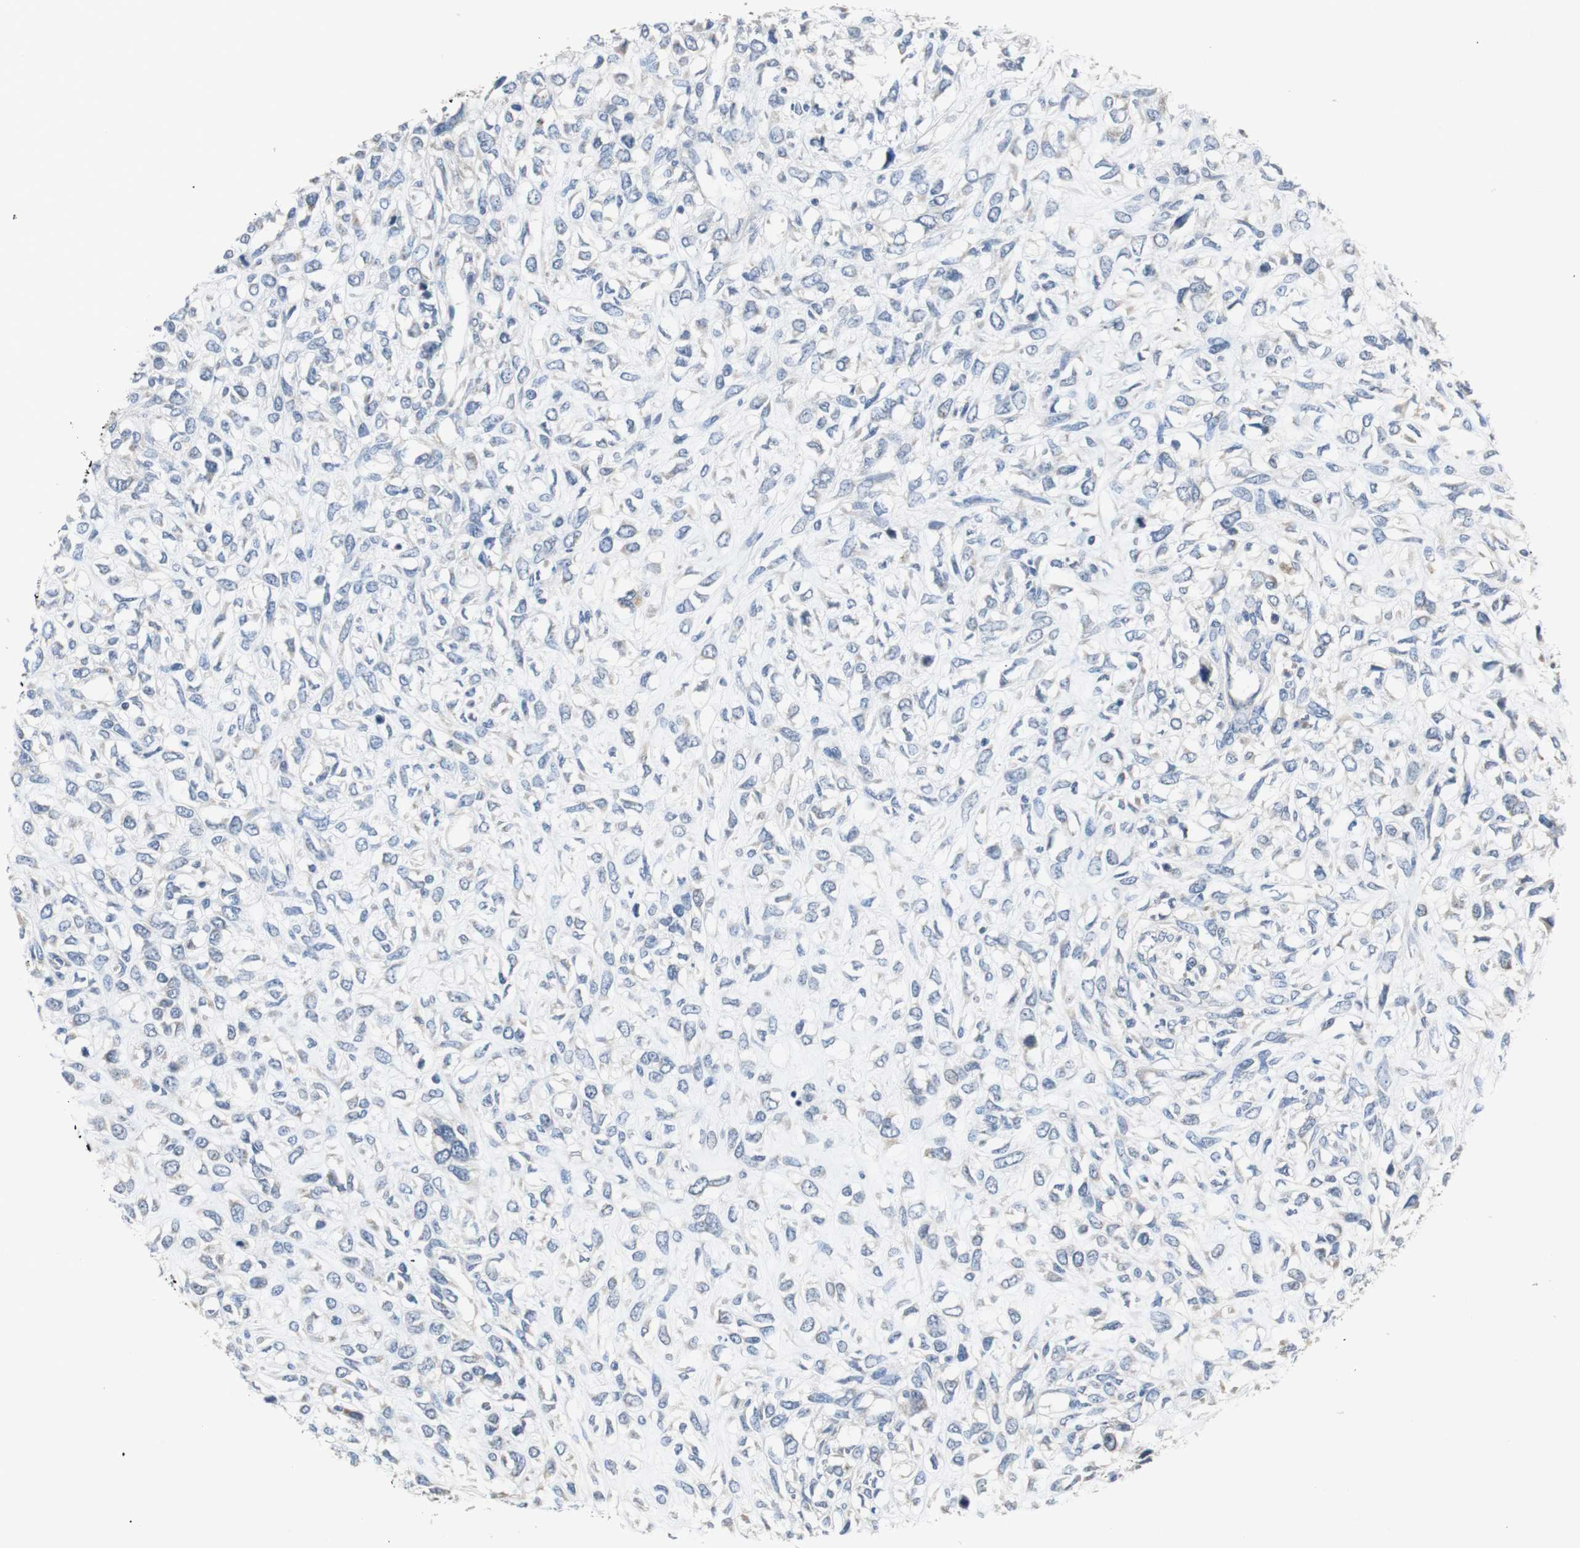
{"staining": {"intensity": "negative", "quantity": "none", "location": "none"}, "tissue": "head and neck cancer", "cell_type": "Tumor cells", "image_type": "cancer", "snomed": [{"axis": "morphology", "description": "Necrosis, NOS"}, {"axis": "morphology", "description": "Neoplasm, malignant, NOS"}, {"axis": "topography", "description": "Salivary gland"}, {"axis": "topography", "description": "Head-Neck"}], "caption": "There is no significant expression in tumor cells of head and neck cancer.", "gene": "MYT1", "patient": {"sex": "male", "age": 43}}